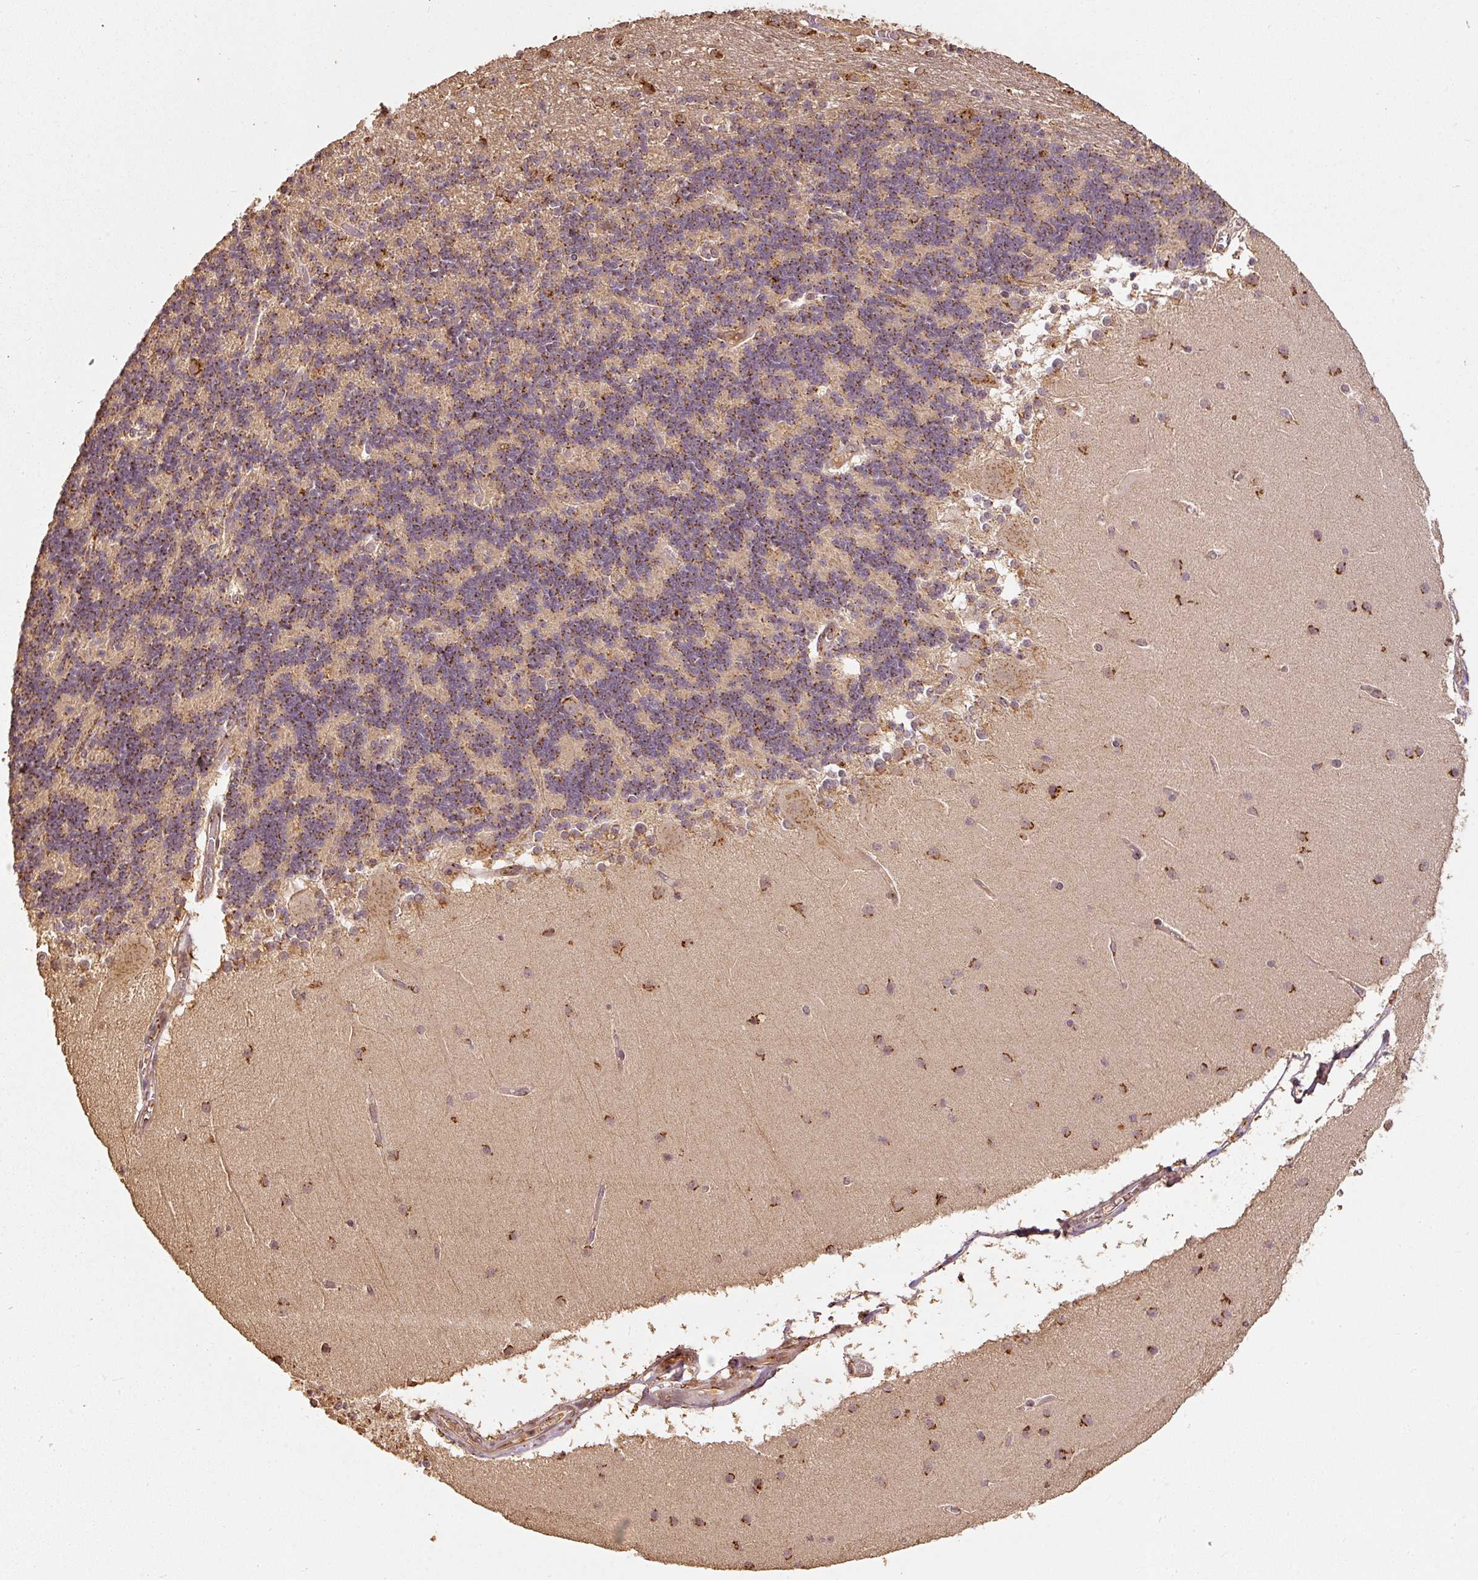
{"staining": {"intensity": "moderate", "quantity": ">75%", "location": "cytoplasmic/membranous"}, "tissue": "cerebellum", "cell_type": "Cells in granular layer", "image_type": "normal", "snomed": [{"axis": "morphology", "description": "Normal tissue, NOS"}, {"axis": "topography", "description": "Cerebellum"}], "caption": "Immunohistochemical staining of benign cerebellum displays medium levels of moderate cytoplasmic/membranous expression in about >75% of cells in granular layer. The protein of interest is shown in brown color, while the nuclei are stained blue.", "gene": "FUT8", "patient": {"sex": "female", "age": 54}}